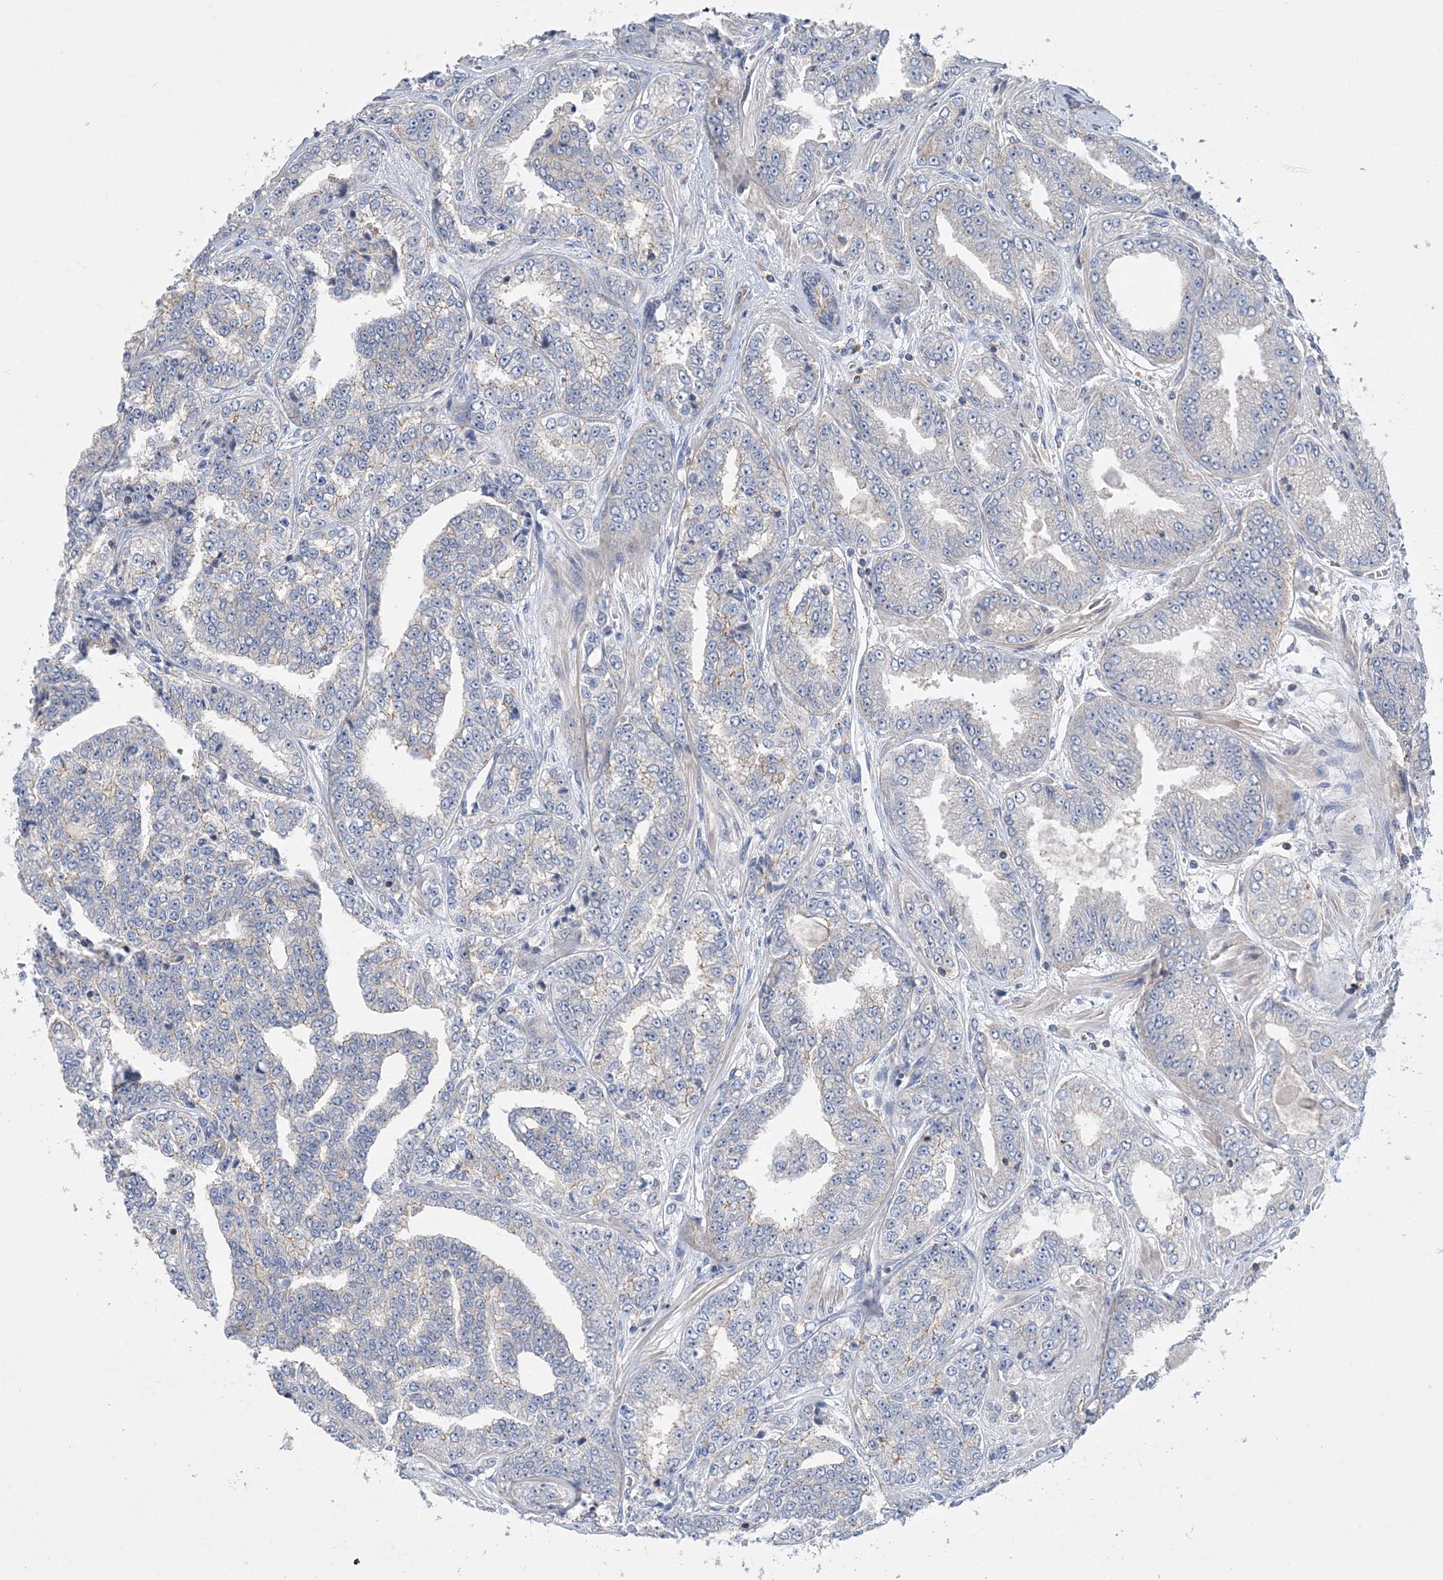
{"staining": {"intensity": "negative", "quantity": "none", "location": "none"}, "tissue": "prostate cancer", "cell_type": "Tumor cells", "image_type": "cancer", "snomed": [{"axis": "morphology", "description": "Adenocarcinoma, High grade"}, {"axis": "topography", "description": "Prostate"}], "caption": "Immunohistochemistry (IHC) micrograph of prostate adenocarcinoma (high-grade) stained for a protein (brown), which shows no expression in tumor cells. (IHC, brightfield microscopy, high magnification).", "gene": "PIGC", "patient": {"sex": "male", "age": 71}}